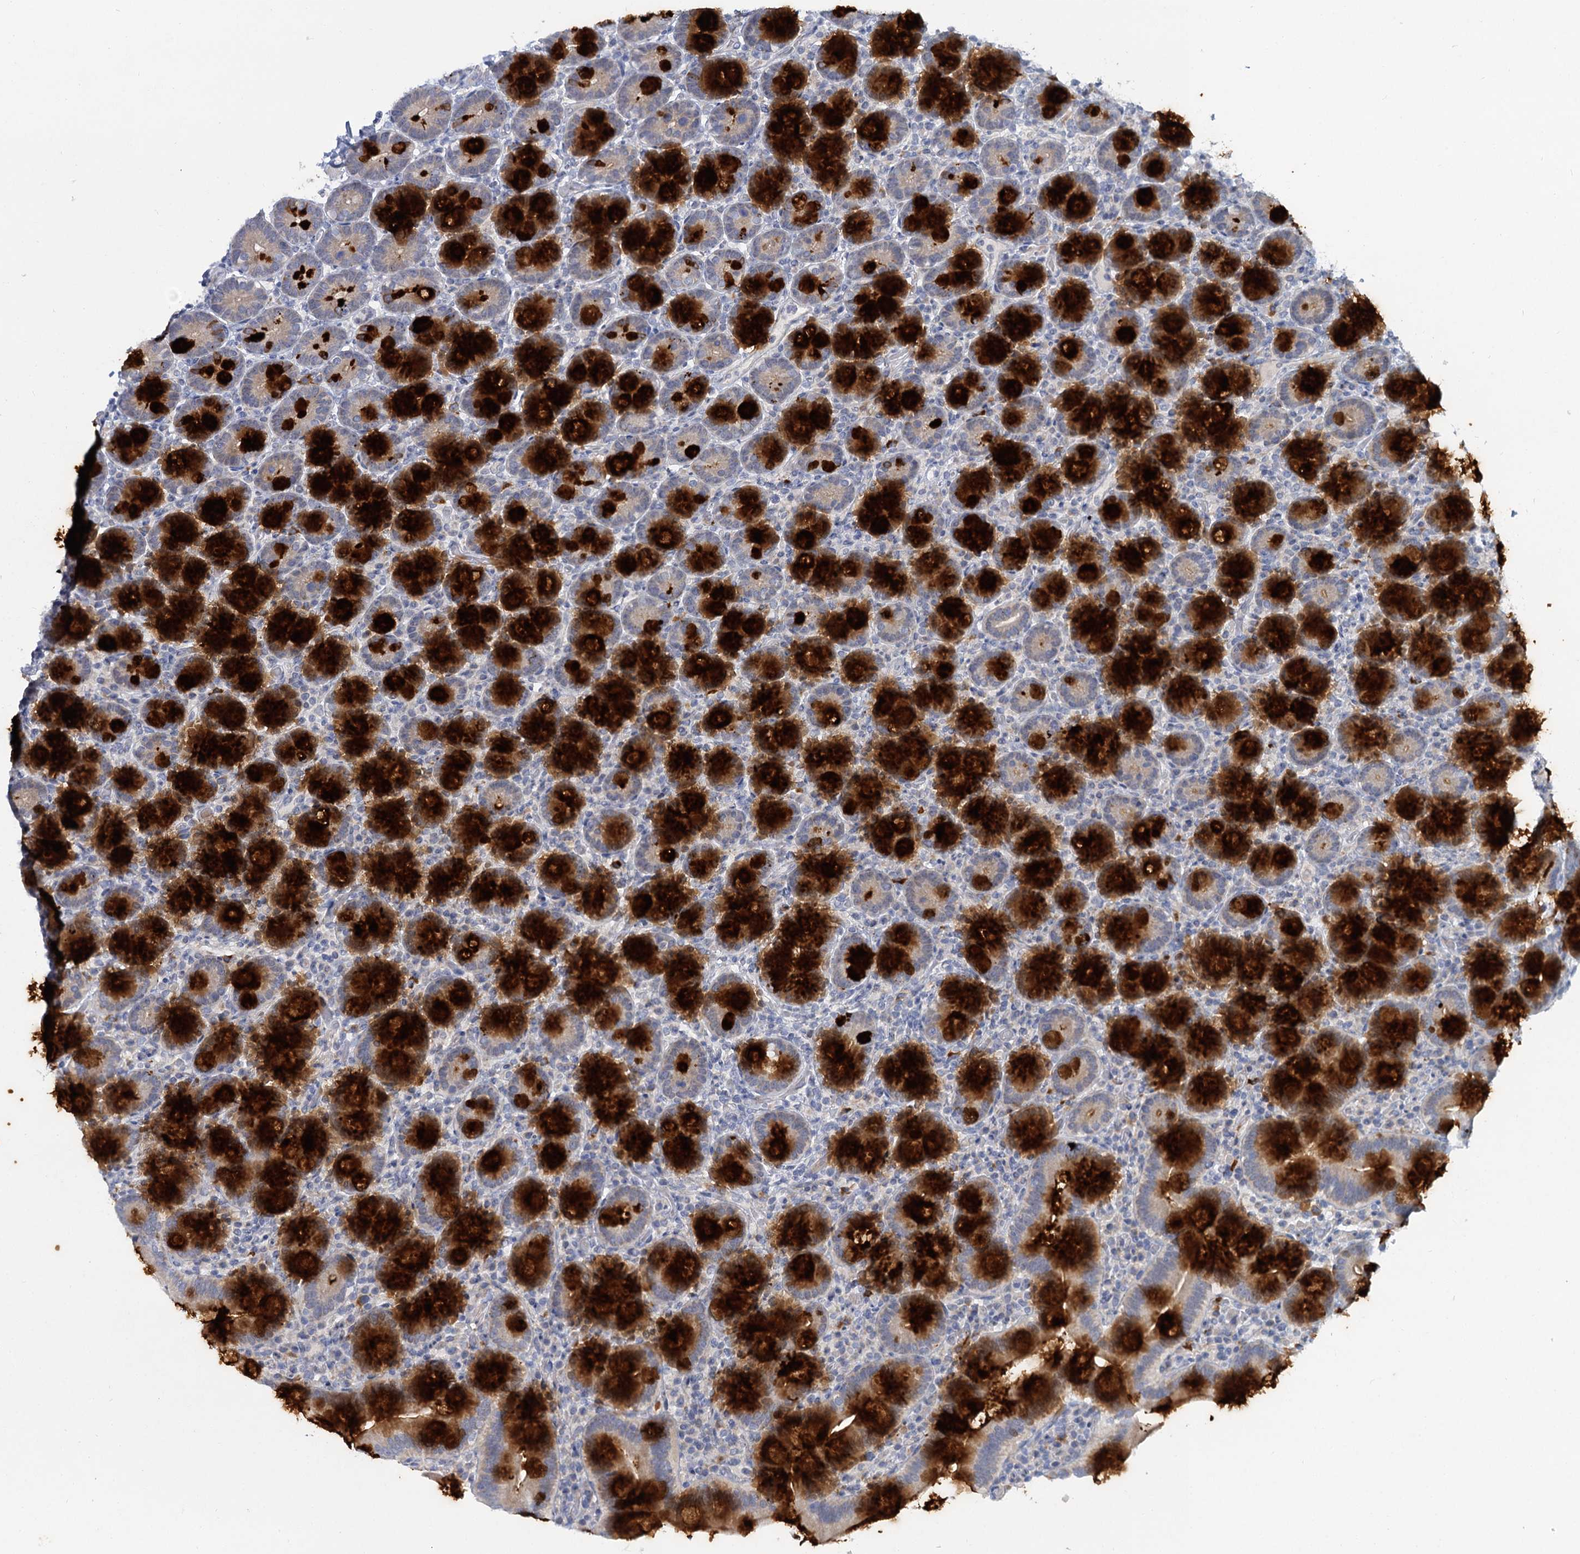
{"staining": {"intensity": "strong", "quantity": "25%-75%", "location": "cytoplasmic/membranous"}, "tissue": "duodenum", "cell_type": "Glandular cells", "image_type": "normal", "snomed": [{"axis": "morphology", "description": "Normal tissue, NOS"}, {"axis": "topography", "description": "Duodenum"}], "caption": "Duodenum stained for a protein exhibits strong cytoplasmic/membranous positivity in glandular cells. (DAB (3,3'-diaminobenzidine) = brown stain, brightfield microscopy at high magnification).", "gene": "ACRBP", "patient": {"sex": "male", "age": 55}}